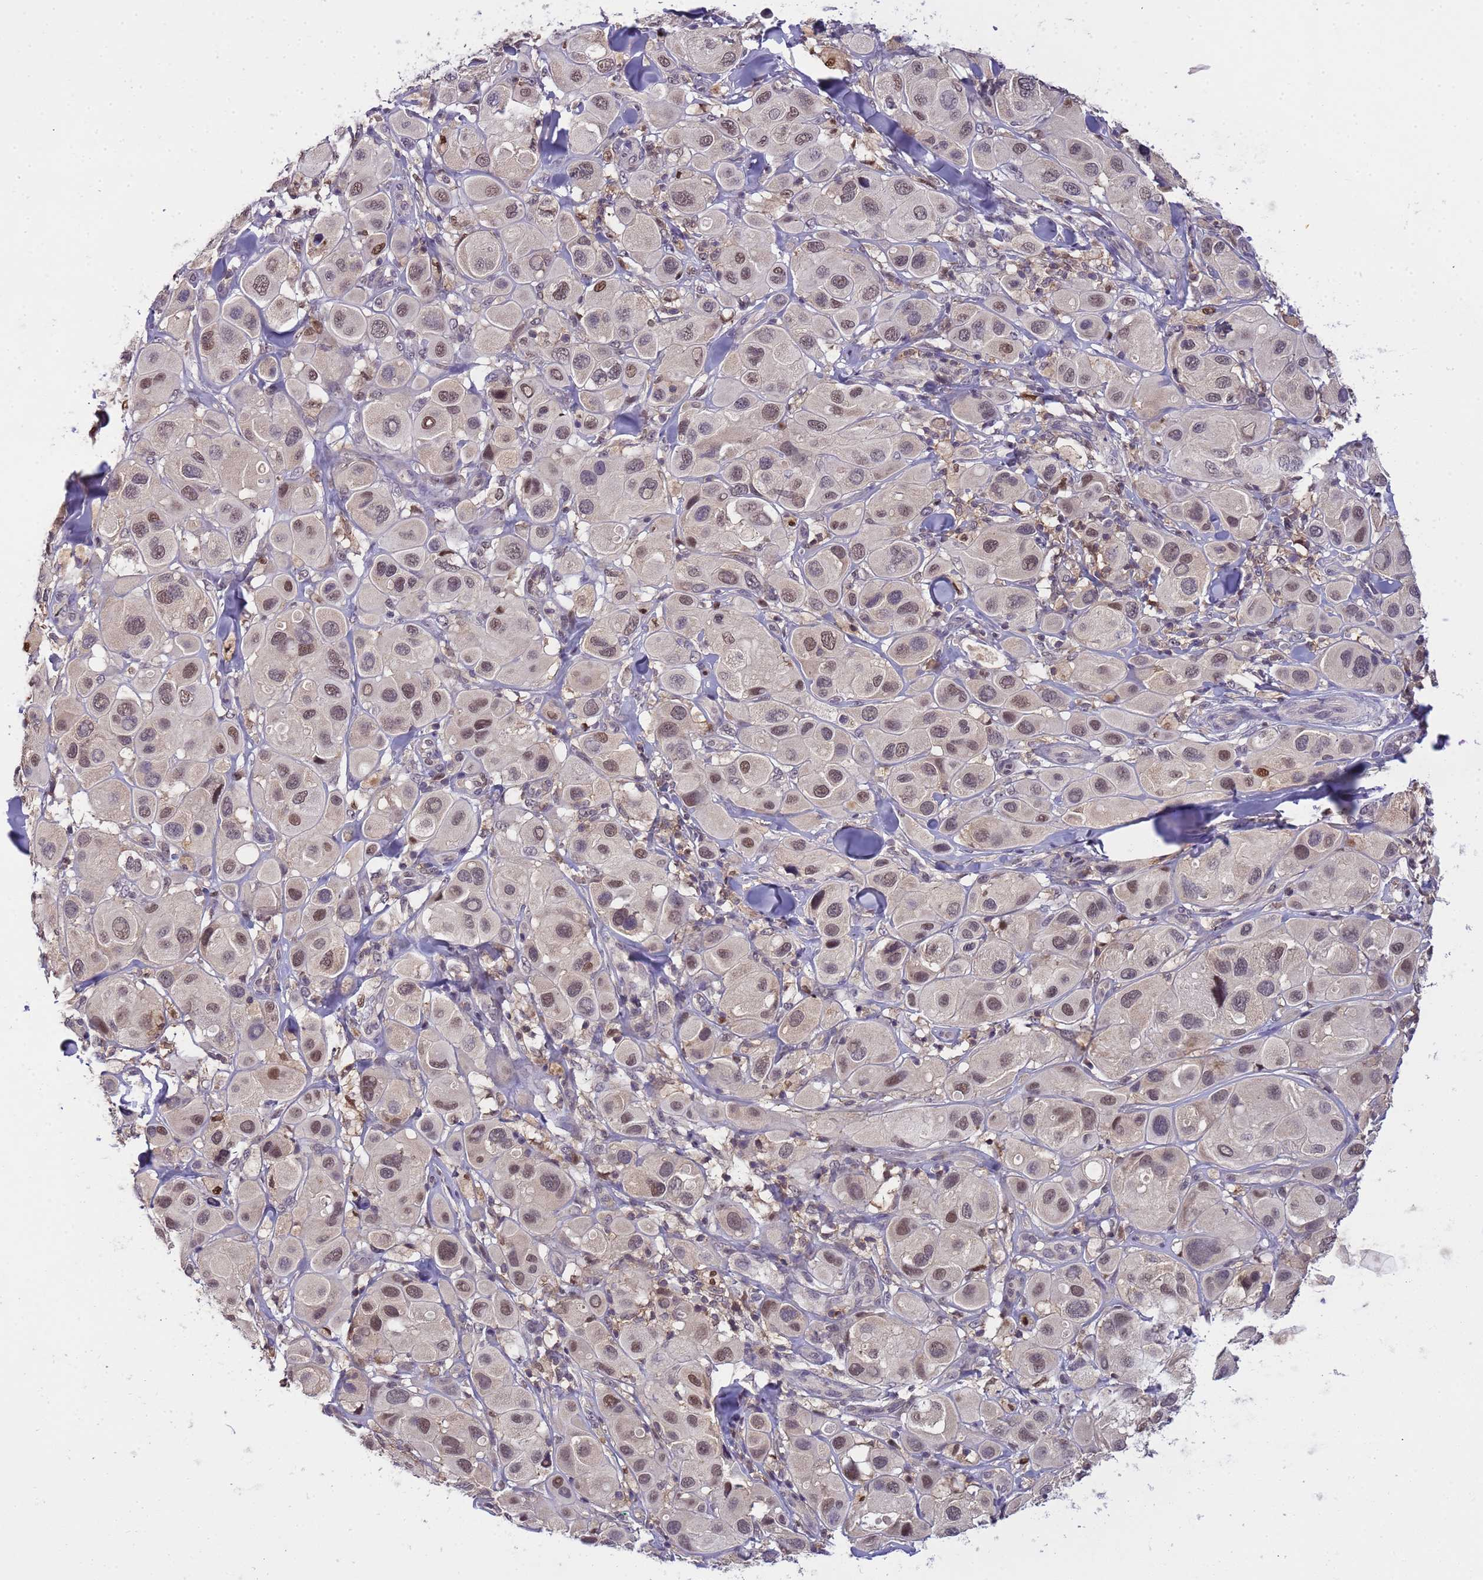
{"staining": {"intensity": "moderate", "quantity": ">75%", "location": "nuclear"}, "tissue": "melanoma", "cell_type": "Tumor cells", "image_type": "cancer", "snomed": [{"axis": "morphology", "description": "Malignant melanoma, Metastatic site"}, {"axis": "topography", "description": "Skin"}], "caption": "Tumor cells show moderate nuclear staining in approximately >75% of cells in melanoma.", "gene": "CD53", "patient": {"sex": "male", "age": 41}}